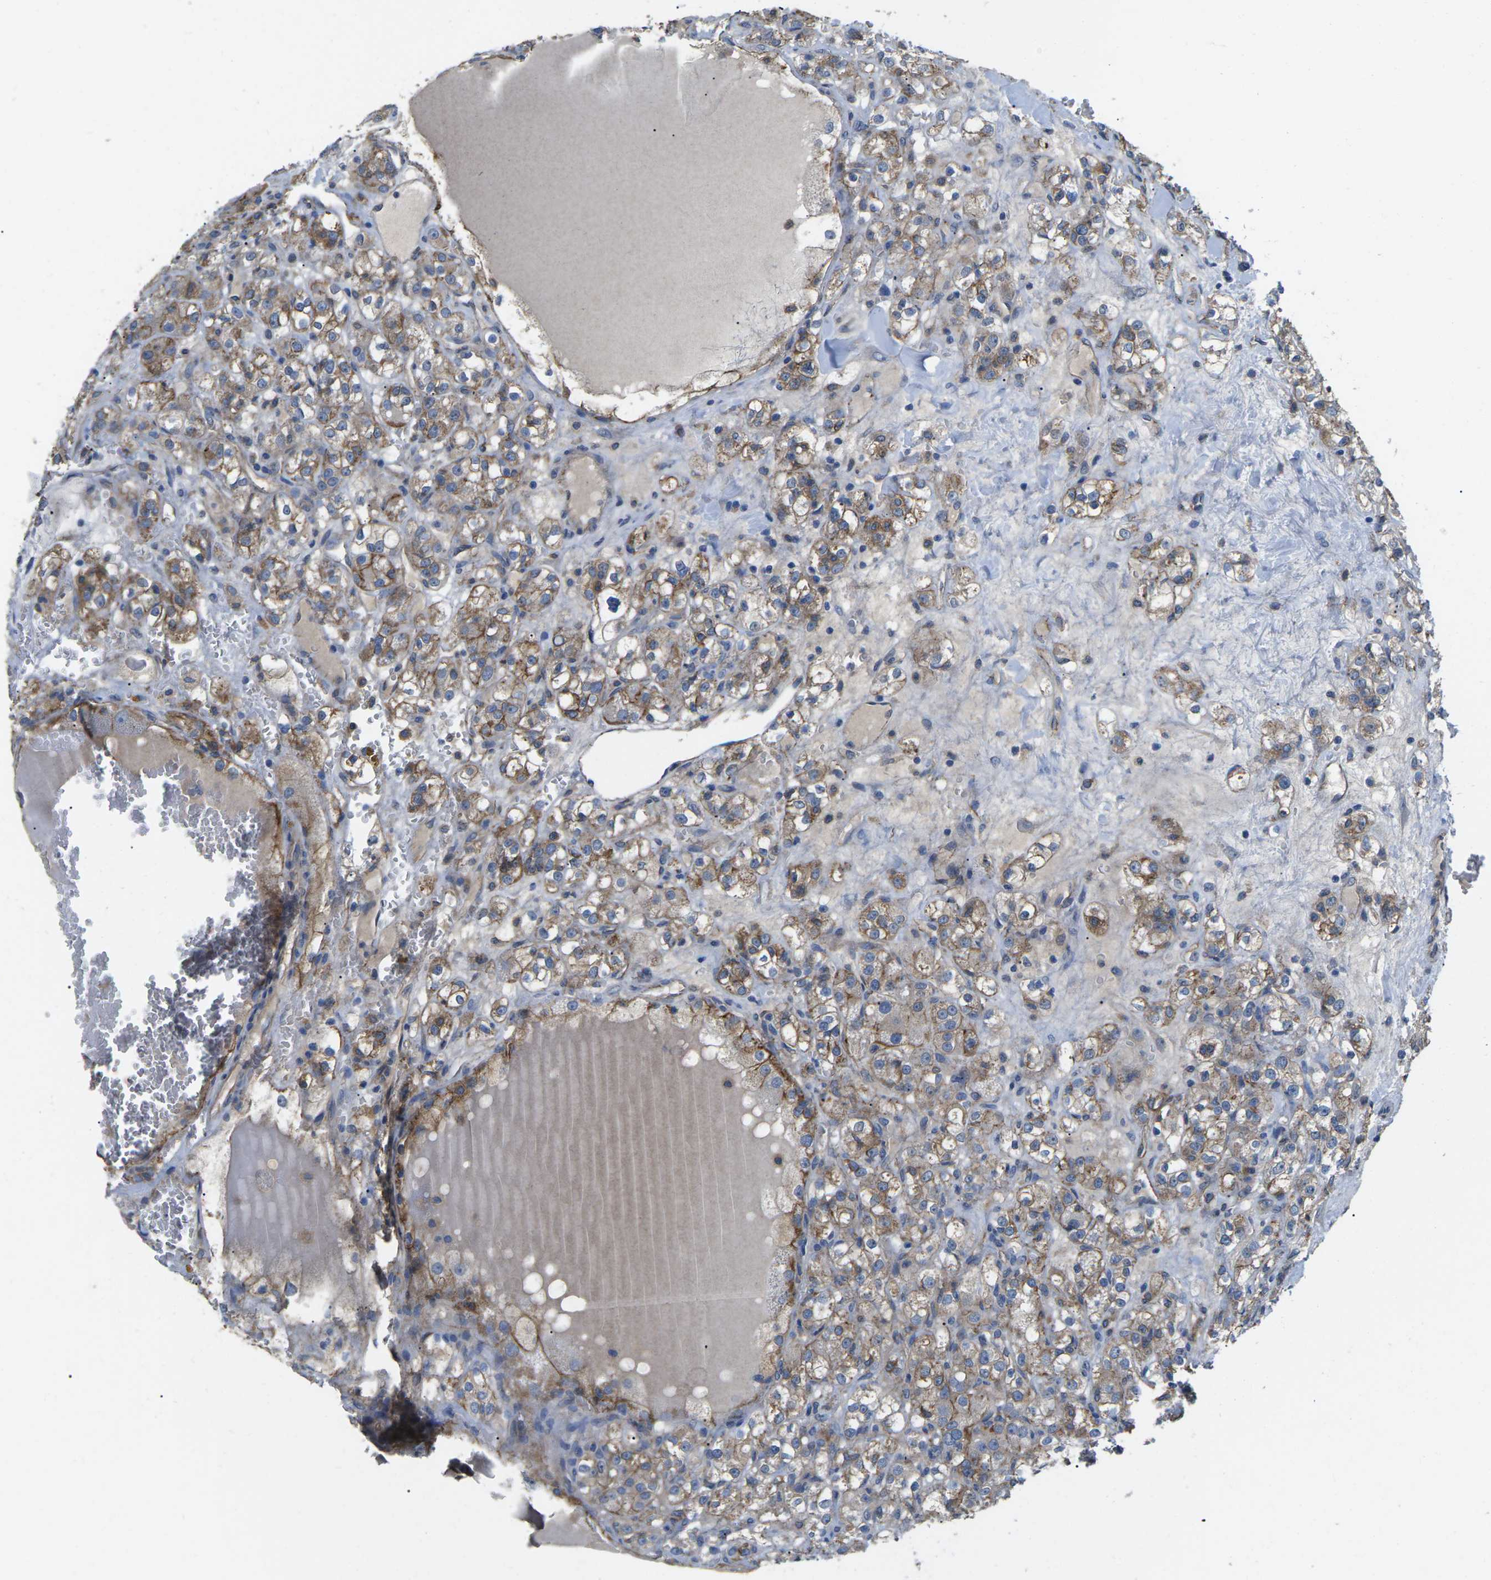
{"staining": {"intensity": "moderate", "quantity": "25%-75%", "location": "cytoplasmic/membranous"}, "tissue": "renal cancer", "cell_type": "Tumor cells", "image_type": "cancer", "snomed": [{"axis": "morphology", "description": "Normal tissue, NOS"}, {"axis": "morphology", "description": "Adenocarcinoma, NOS"}, {"axis": "topography", "description": "Kidney"}], "caption": "The histopathology image exhibits immunohistochemical staining of adenocarcinoma (renal). There is moderate cytoplasmic/membranous expression is present in about 25%-75% of tumor cells. Using DAB (3,3'-diaminobenzidine) (brown) and hematoxylin (blue) stains, captured at high magnification using brightfield microscopy.", "gene": "CTNND1", "patient": {"sex": "male", "age": 61}}